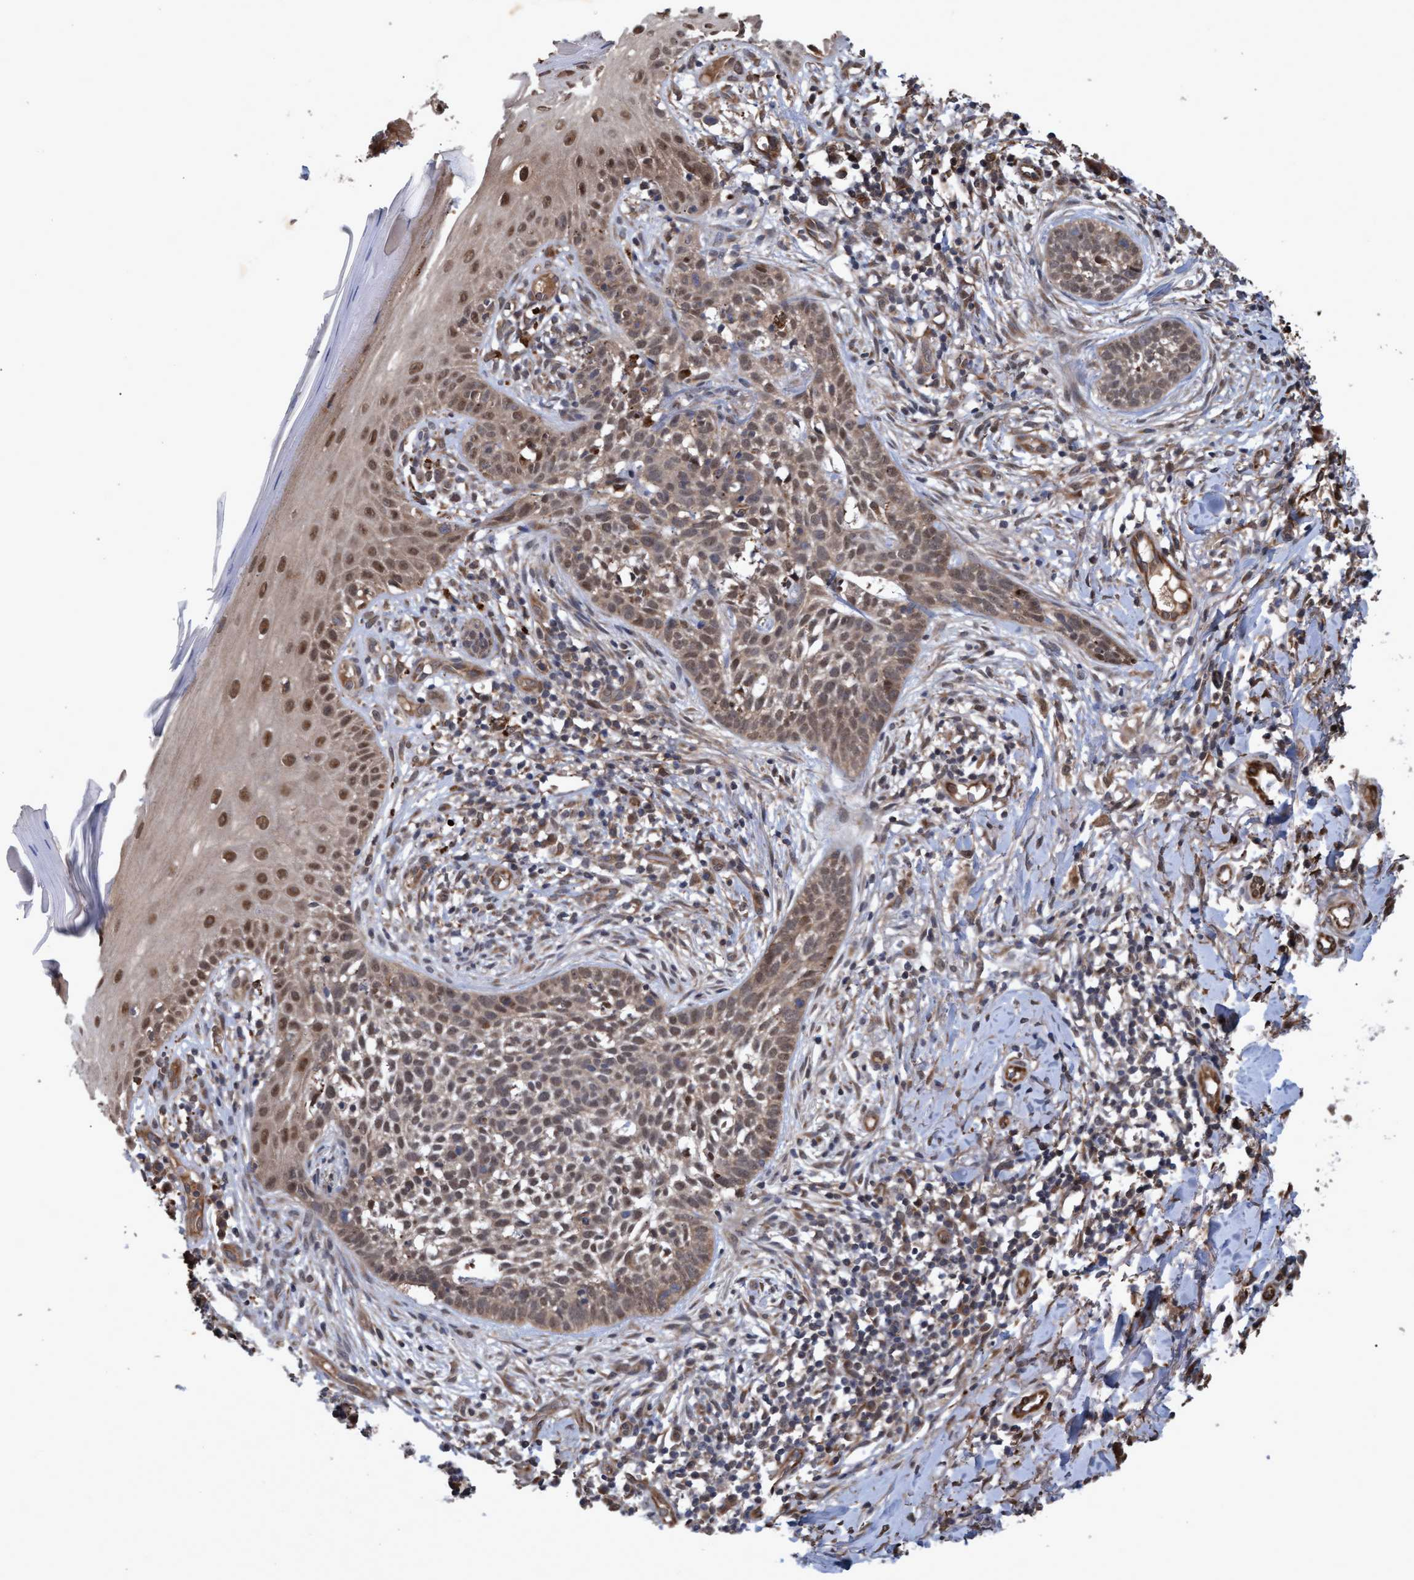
{"staining": {"intensity": "weak", "quantity": ">75%", "location": "cytoplasmic/membranous,nuclear"}, "tissue": "skin cancer", "cell_type": "Tumor cells", "image_type": "cancer", "snomed": [{"axis": "morphology", "description": "Normal tissue, NOS"}, {"axis": "morphology", "description": "Basal cell carcinoma"}, {"axis": "topography", "description": "Skin"}], "caption": "Skin cancer stained with a brown dye demonstrates weak cytoplasmic/membranous and nuclear positive positivity in about >75% of tumor cells.", "gene": "PSMB6", "patient": {"sex": "male", "age": 67}}